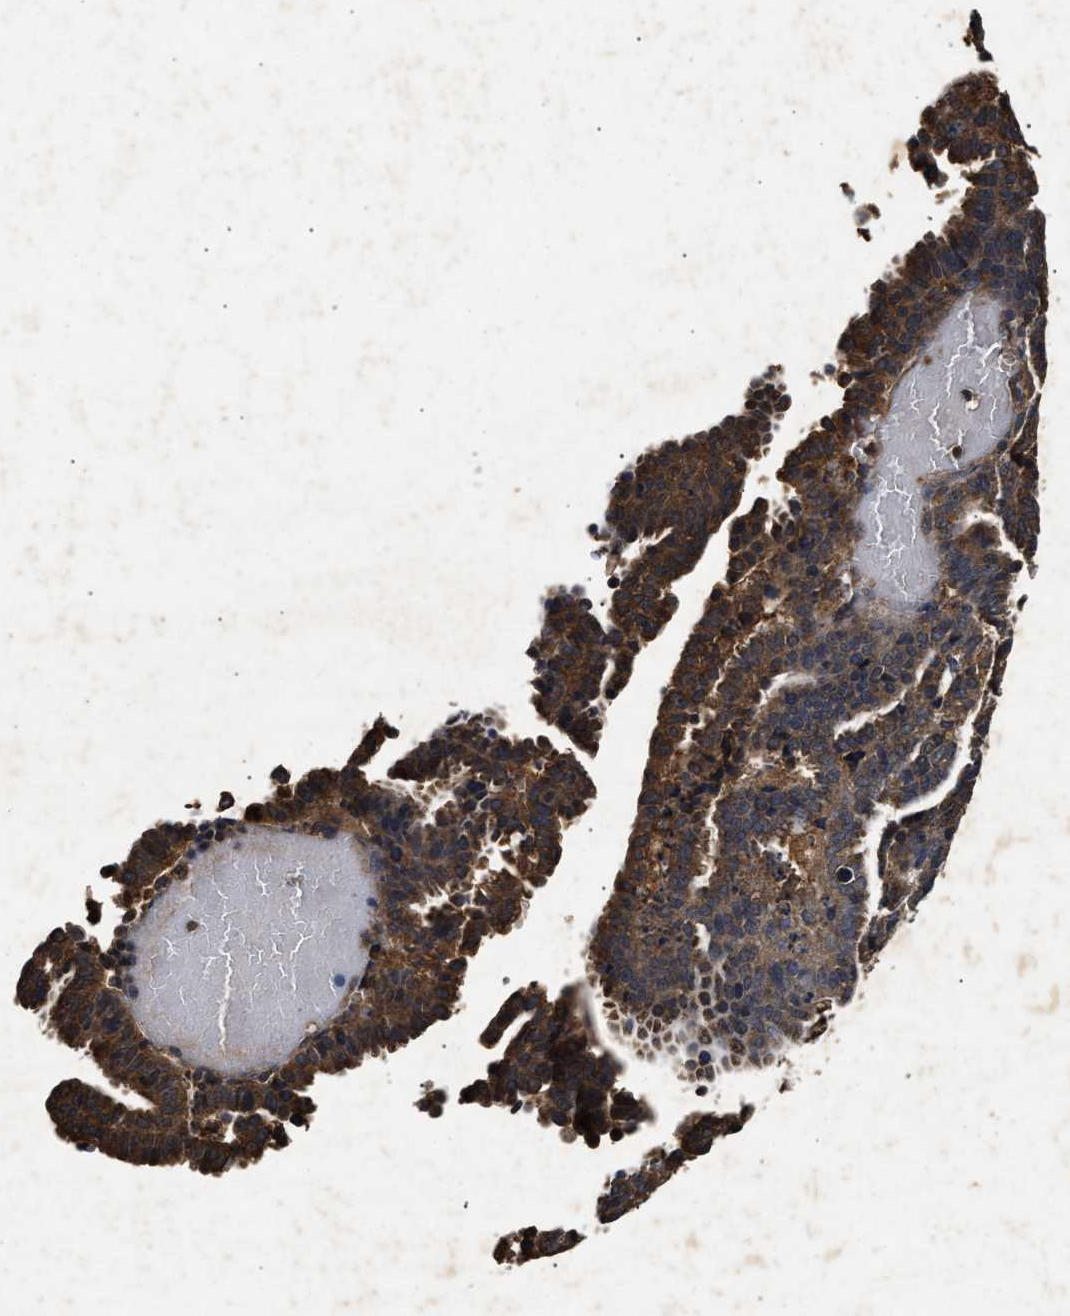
{"staining": {"intensity": "moderate", "quantity": ">75%", "location": "cytoplasmic/membranous"}, "tissue": "endometrial cancer", "cell_type": "Tumor cells", "image_type": "cancer", "snomed": [{"axis": "morphology", "description": "Adenocarcinoma, NOS"}, {"axis": "topography", "description": "Uterus"}], "caption": "Immunohistochemical staining of endometrial cancer demonstrates moderate cytoplasmic/membranous protein expression in about >75% of tumor cells.", "gene": "PDAP1", "patient": {"sex": "female", "age": 83}}